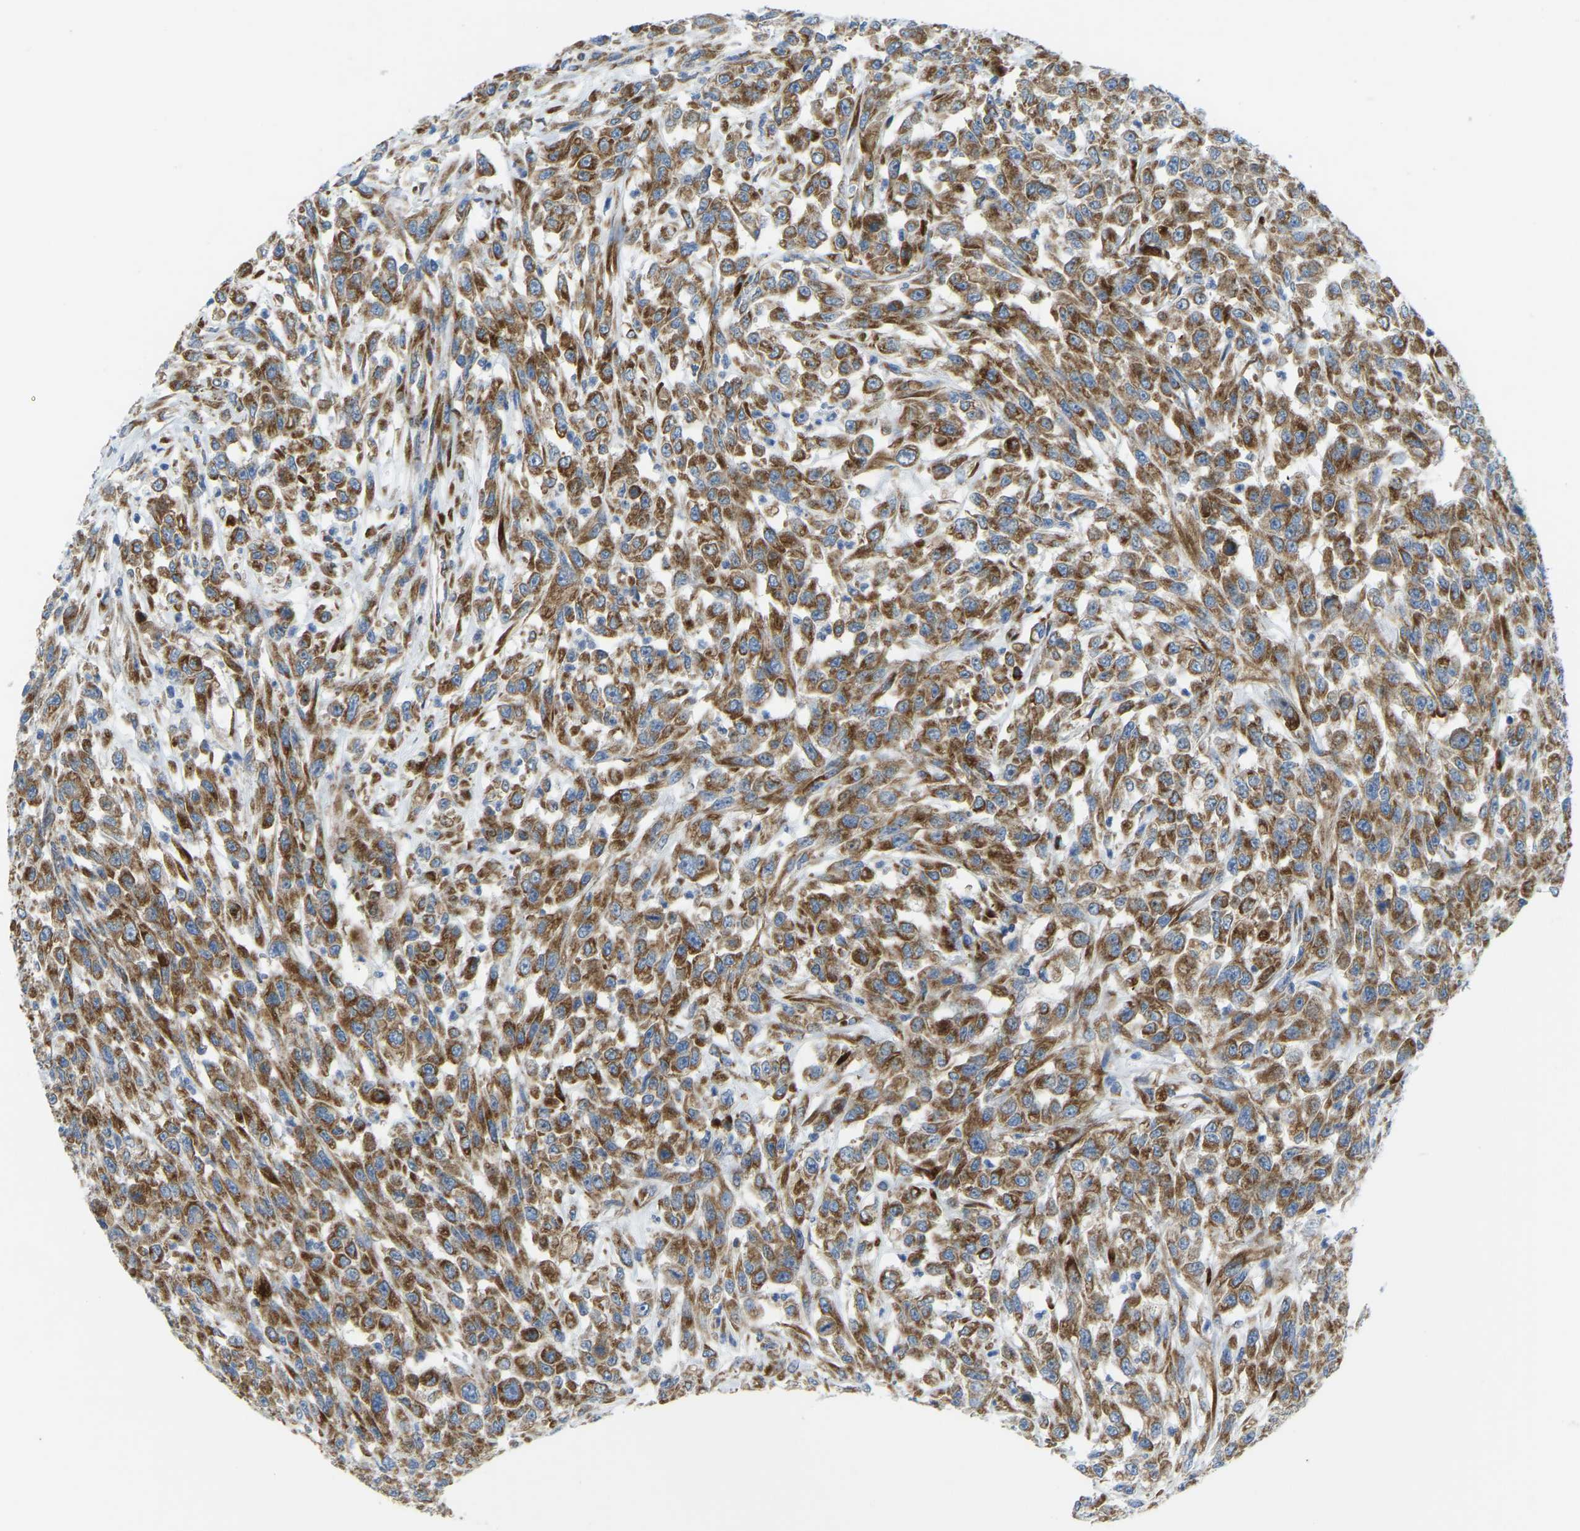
{"staining": {"intensity": "strong", "quantity": ">75%", "location": "cytoplasmic/membranous"}, "tissue": "urothelial cancer", "cell_type": "Tumor cells", "image_type": "cancer", "snomed": [{"axis": "morphology", "description": "Urothelial carcinoma, High grade"}, {"axis": "topography", "description": "Urinary bladder"}], "caption": "Strong cytoplasmic/membranous protein expression is appreciated in about >75% of tumor cells in urothelial carcinoma (high-grade). The staining was performed using DAB, with brown indicating positive protein expression. Nuclei are stained blue with hematoxylin.", "gene": "SND1", "patient": {"sex": "male", "age": 46}}